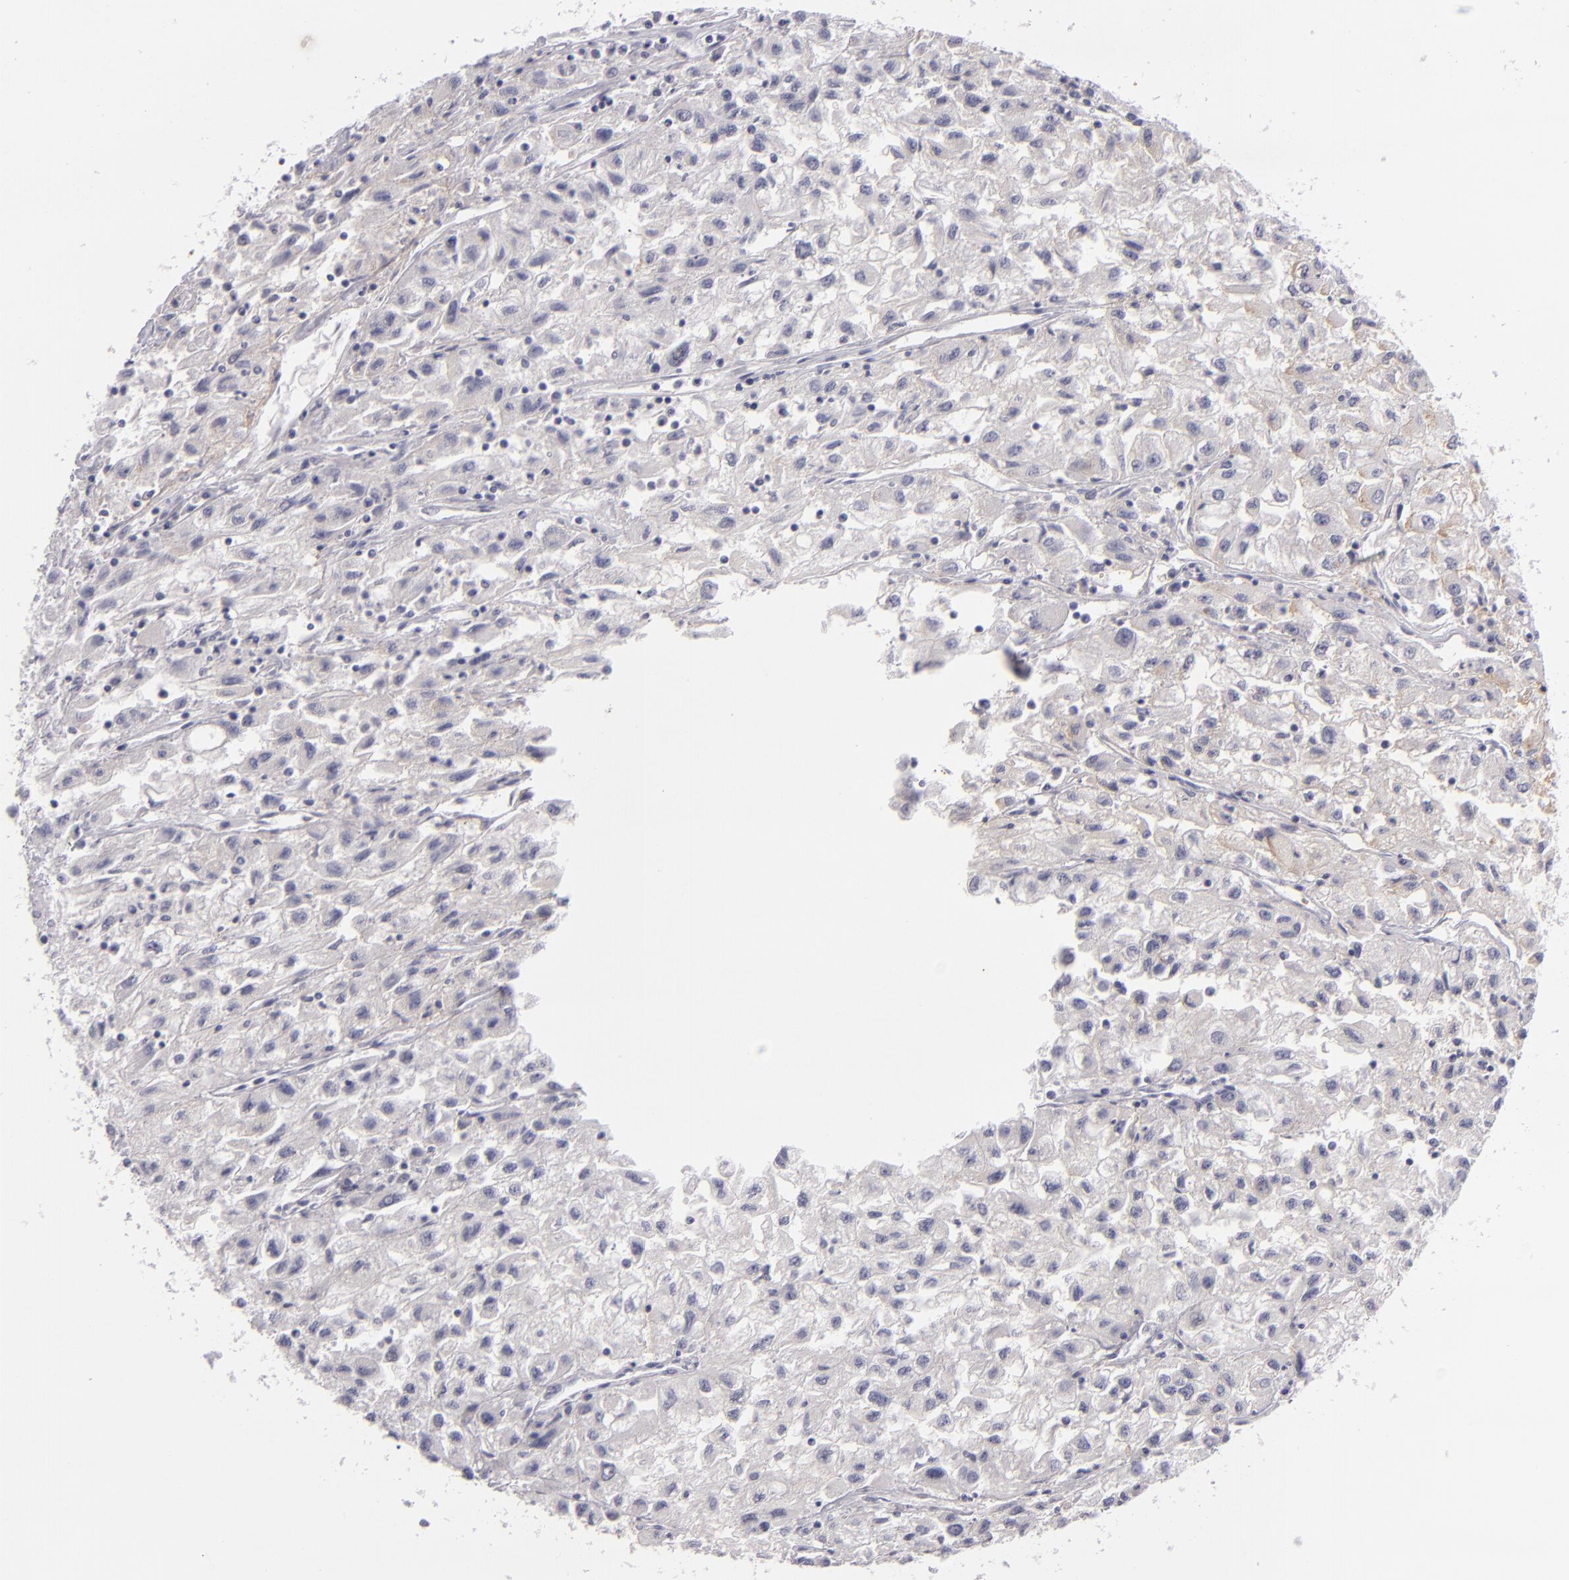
{"staining": {"intensity": "negative", "quantity": "none", "location": "none"}, "tissue": "renal cancer", "cell_type": "Tumor cells", "image_type": "cancer", "snomed": [{"axis": "morphology", "description": "Adenocarcinoma, NOS"}, {"axis": "topography", "description": "Kidney"}], "caption": "Human adenocarcinoma (renal) stained for a protein using immunohistochemistry shows no expression in tumor cells.", "gene": "TNNC1", "patient": {"sex": "male", "age": 59}}